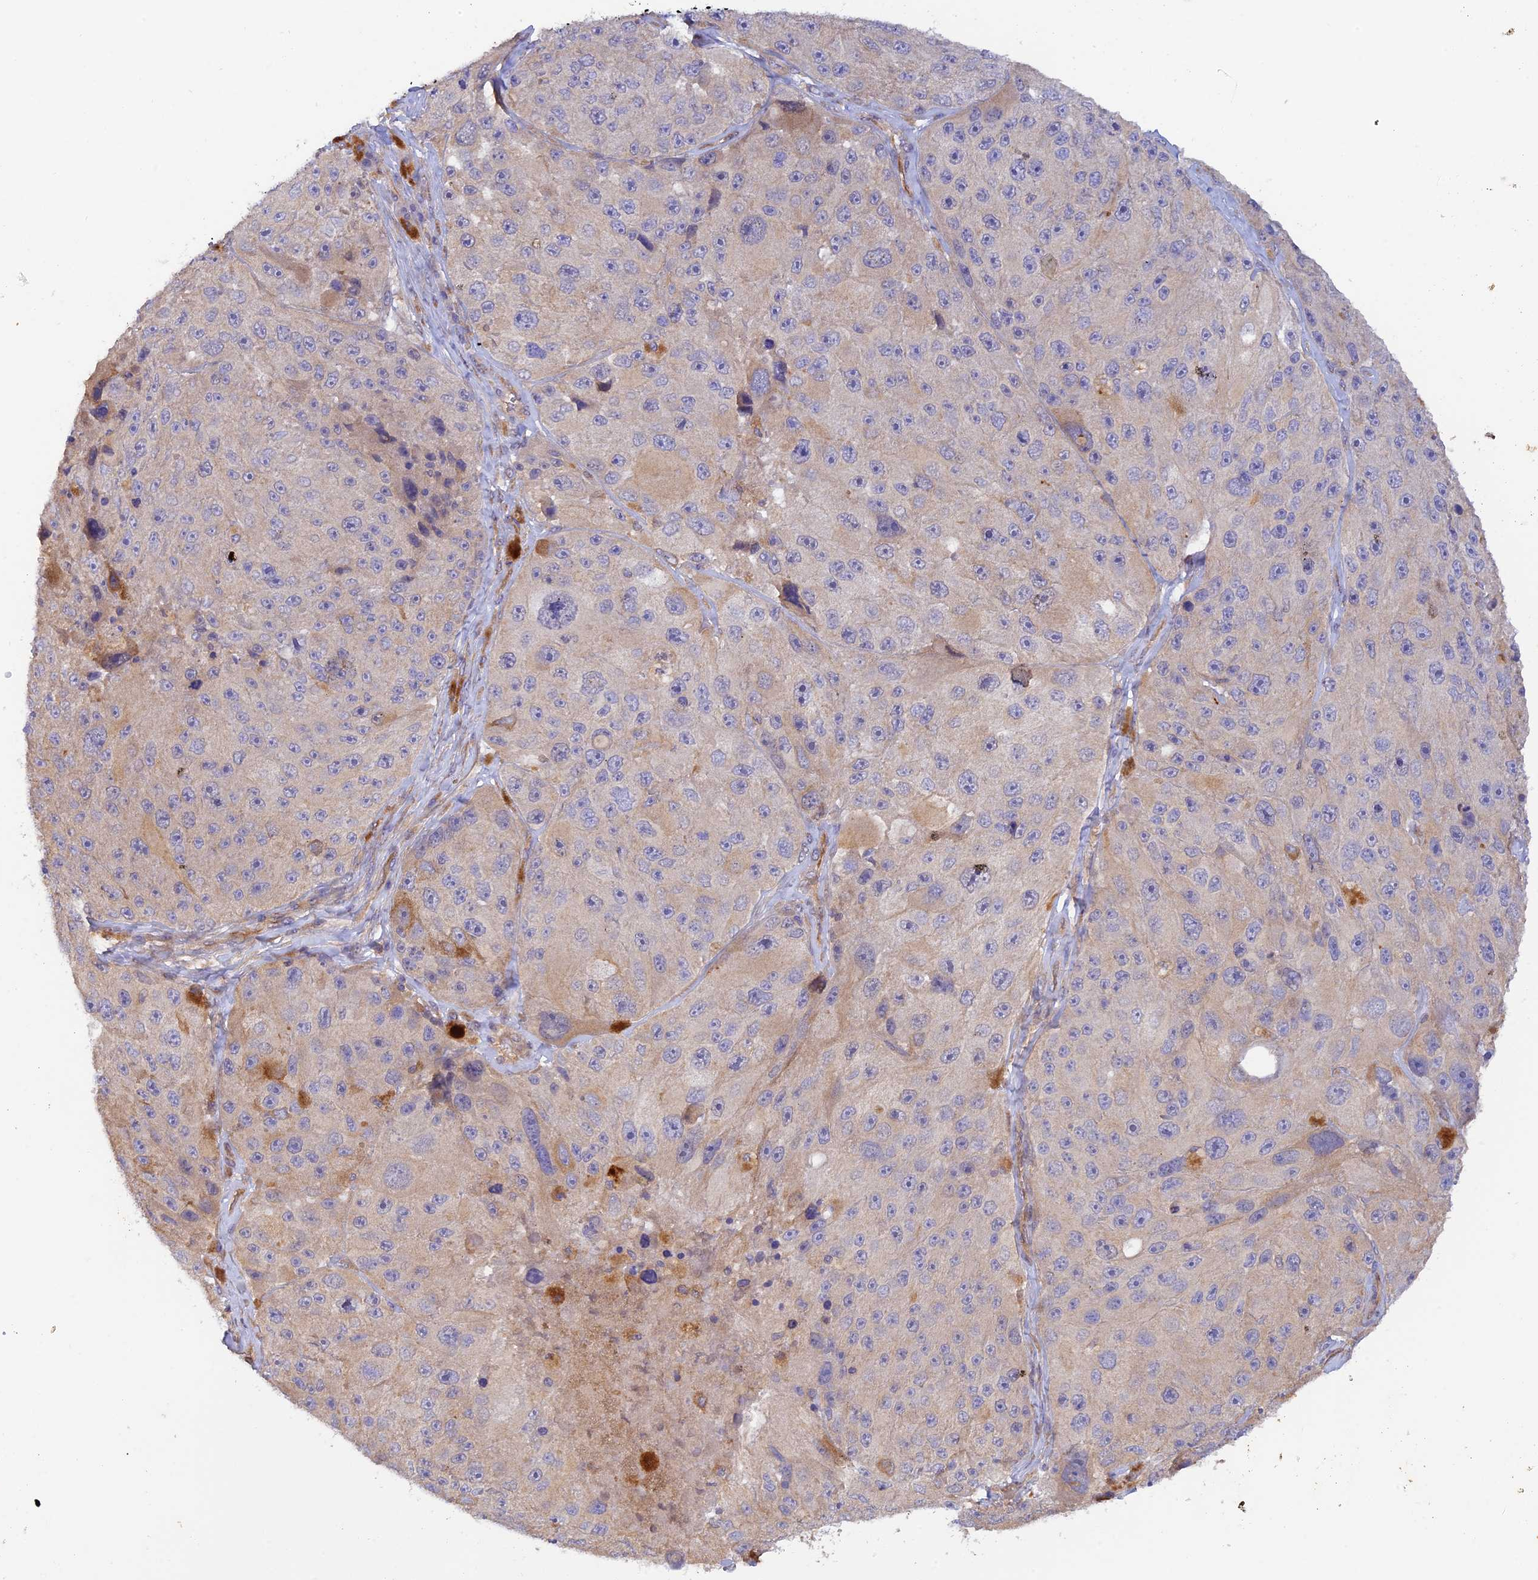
{"staining": {"intensity": "negative", "quantity": "none", "location": "none"}, "tissue": "melanoma", "cell_type": "Tumor cells", "image_type": "cancer", "snomed": [{"axis": "morphology", "description": "Malignant melanoma, Metastatic site"}, {"axis": "topography", "description": "Lymph node"}], "caption": "Tumor cells show no significant protein staining in malignant melanoma (metastatic site). Brightfield microscopy of IHC stained with DAB (3,3'-diaminobenzidine) (brown) and hematoxylin (blue), captured at high magnification.", "gene": "MYO9A", "patient": {"sex": "male", "age": 62}}